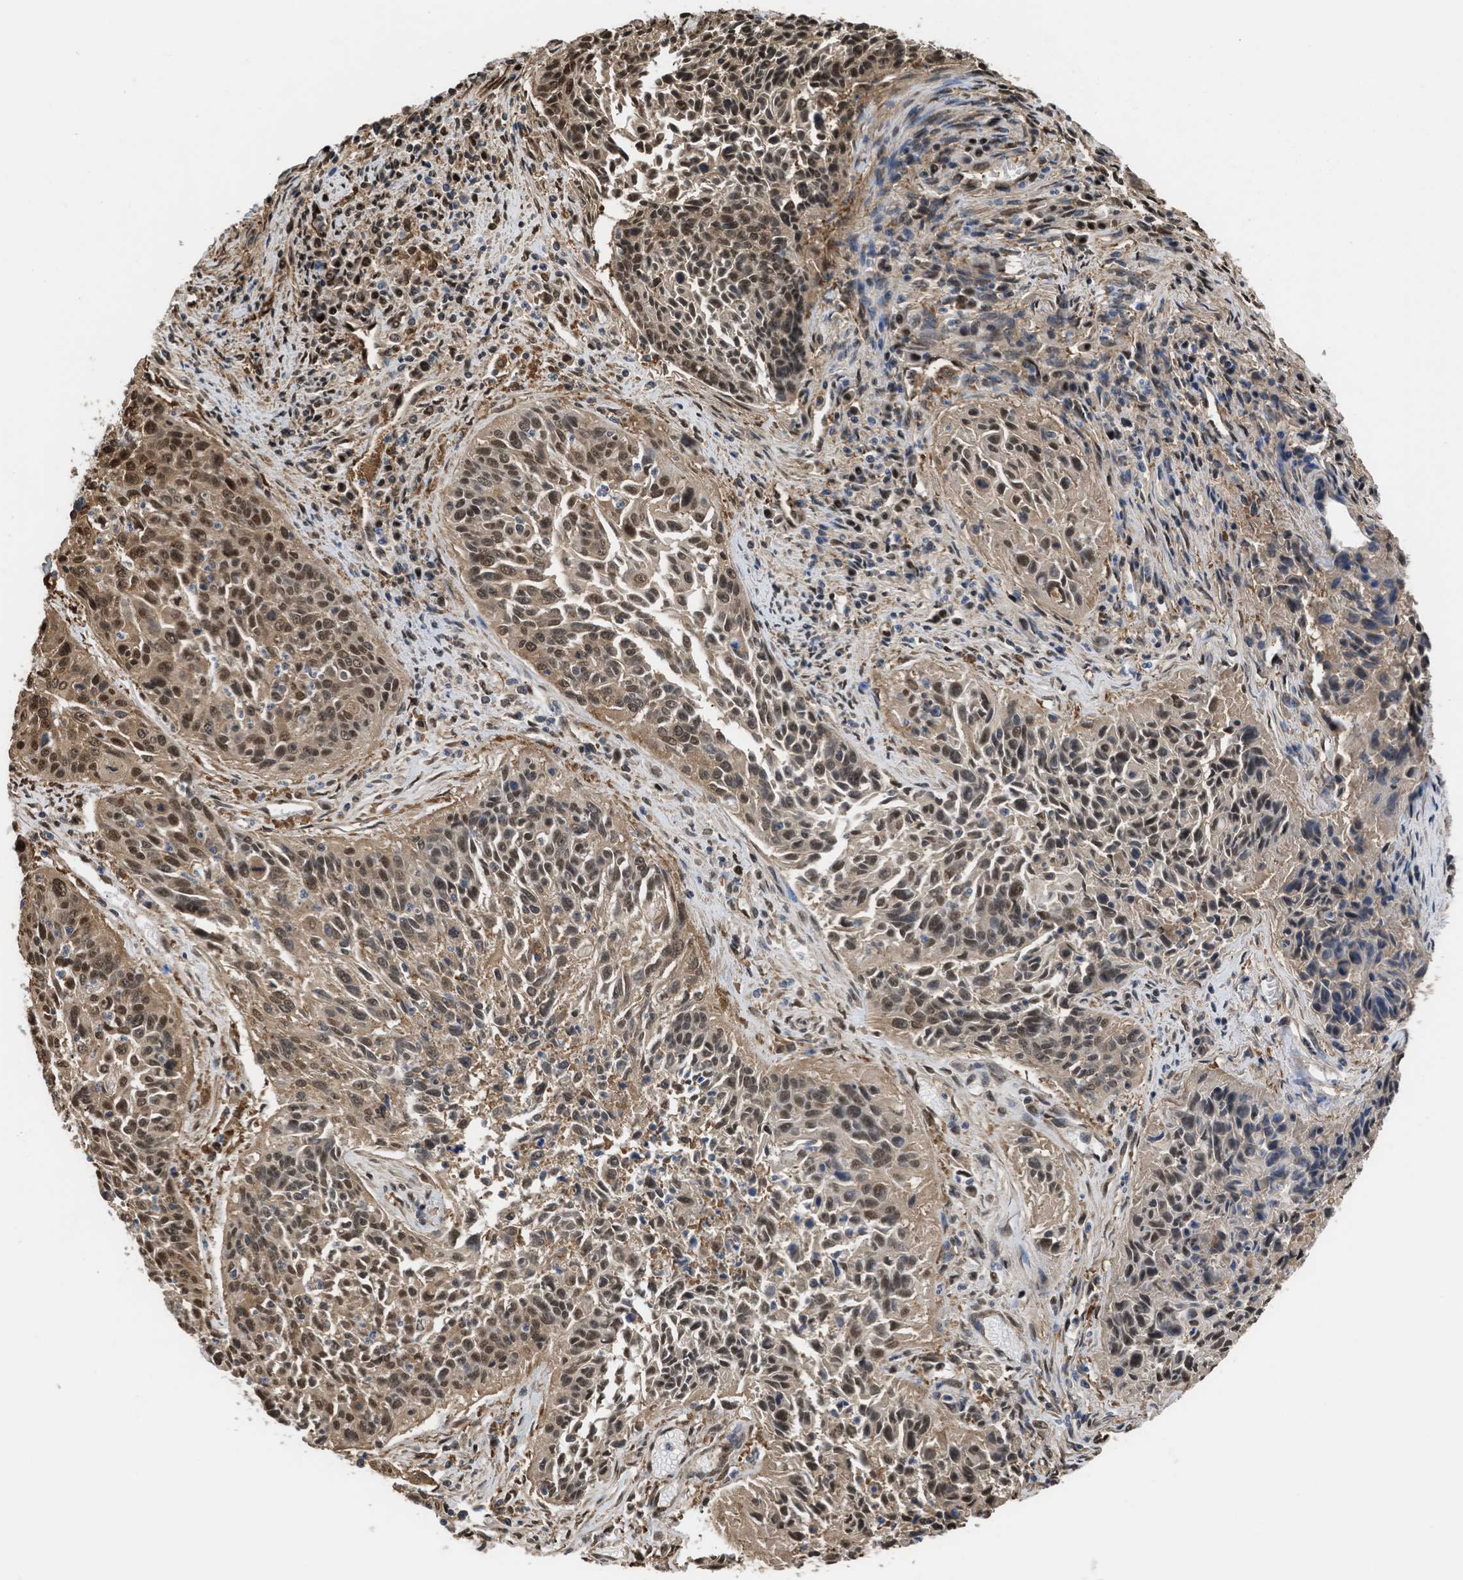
{"staining": {"intensity": "moderate", "quantity": ">75%", "location": "cytoplasmic/membranous,nuclear"}, "tissue": "cervical cancer", "cell_type": "Tumor cells", "image_type": "cancer", "snomed": [{"axis": "morphology", "description": "Squamous cell carcinoma, NOS"}, {"axis": "topography", "description": "Cervix"}], "caption": "Moderate cytoplasmic/membranous and nuclear protein expression is appreciated in about >75% of tumor cells in cervical squamous cell carcinoma.", "gene": "YWHAG", "patient": {"sex": "female", "age": 55}}